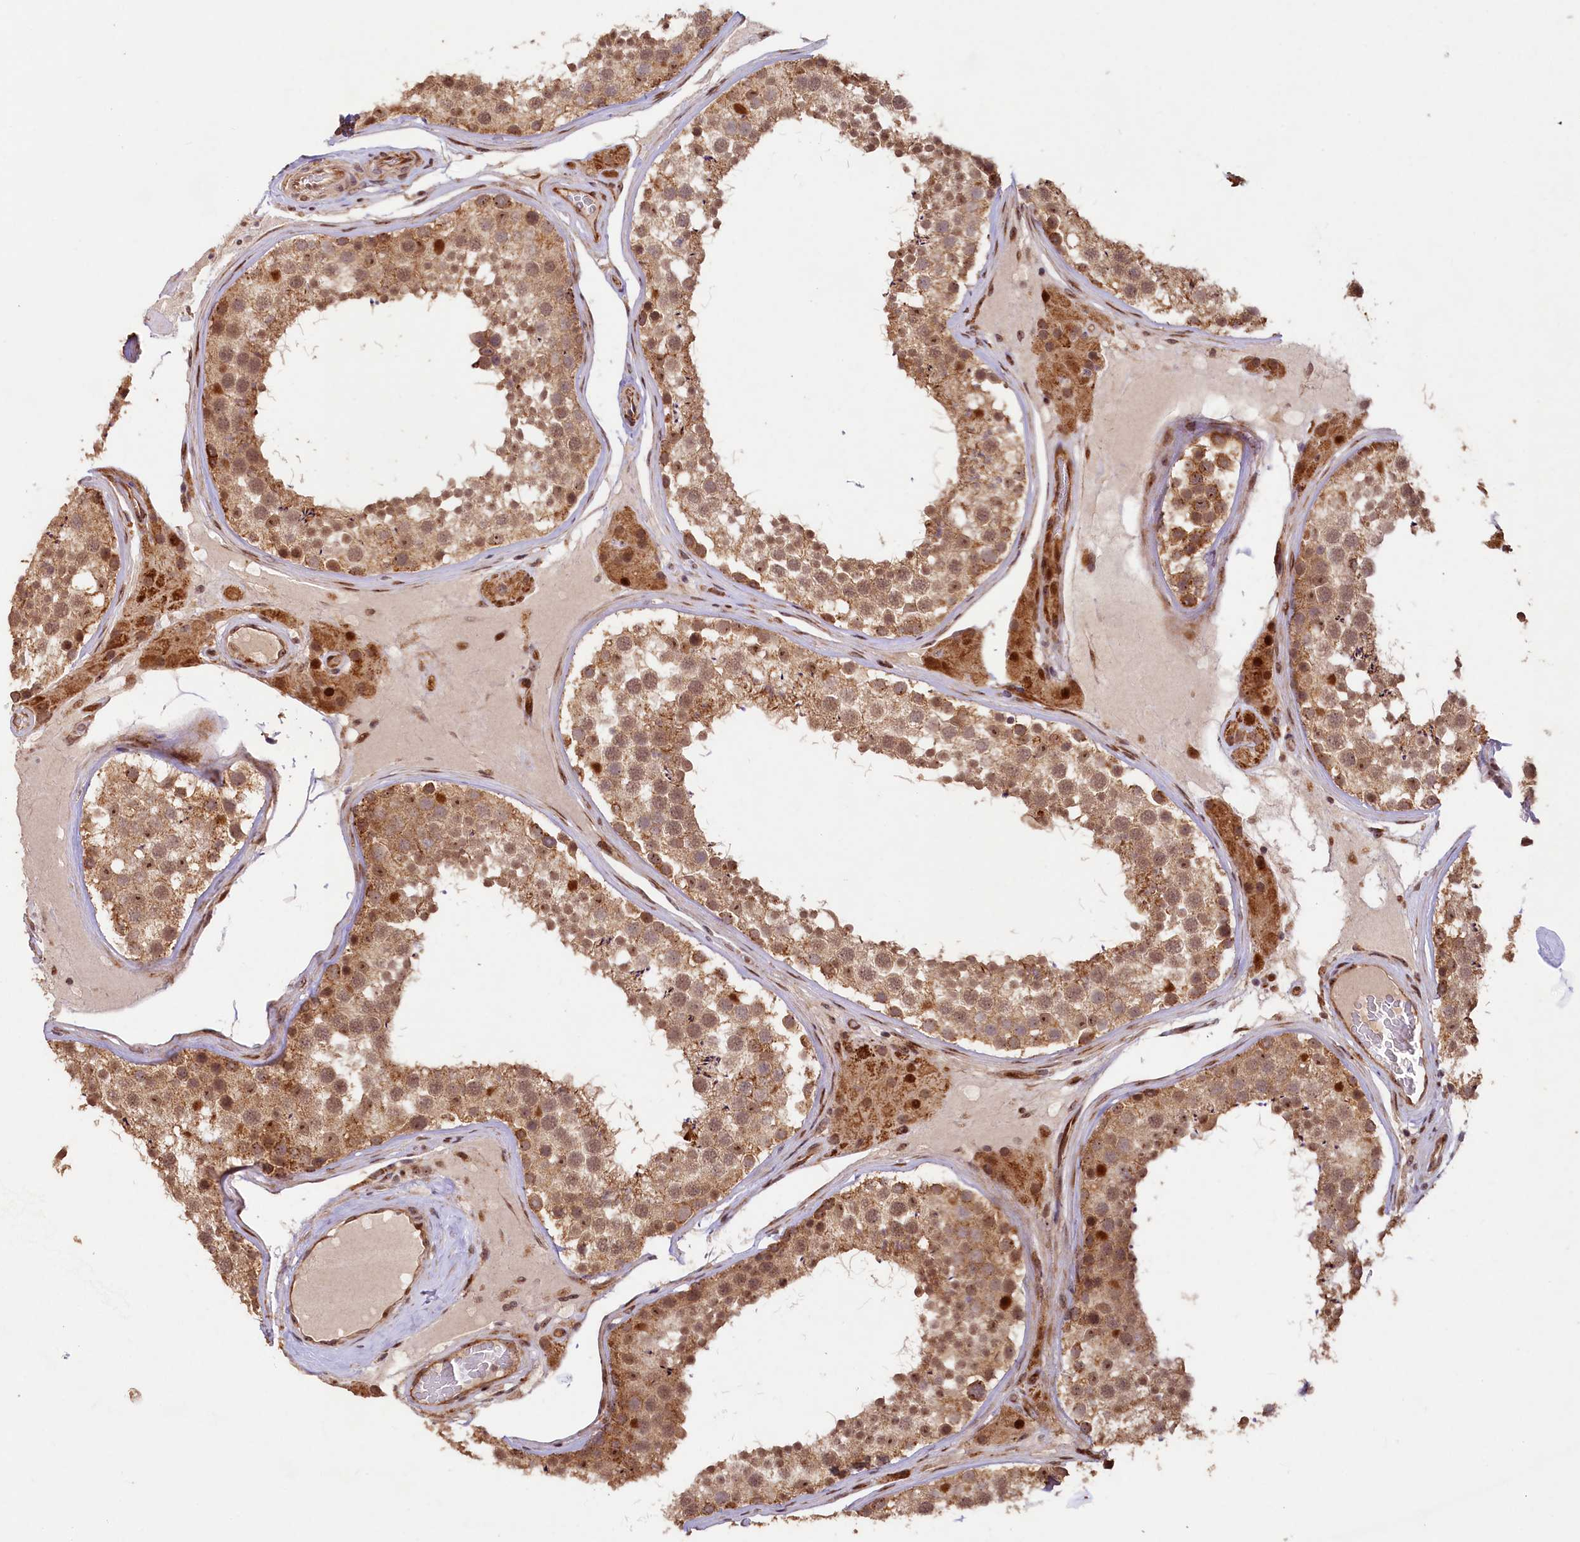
{"staining": {"intensity": "moderate", "quantity": ">75%", "location": "cytoplasmic/membranous,nuclear"}, "tissue": "testis", "cell_type": "Cells in seminiferous ducts", "image_type": "normal", "snomed": [{"axis": "morphology", "description": "Normal tissue, NOS"}, {"axis": "topography", "description": "Testis"}], "caption": "DAB immunohistochemical staining of unremarkable testis shows moderate cytoplasmic/membranous,nuclear protein expression in approximately >75% of cells in seminiferous ducts.", "gene": "SHPRH", "patient": {"sex": "male", "age": 46}}